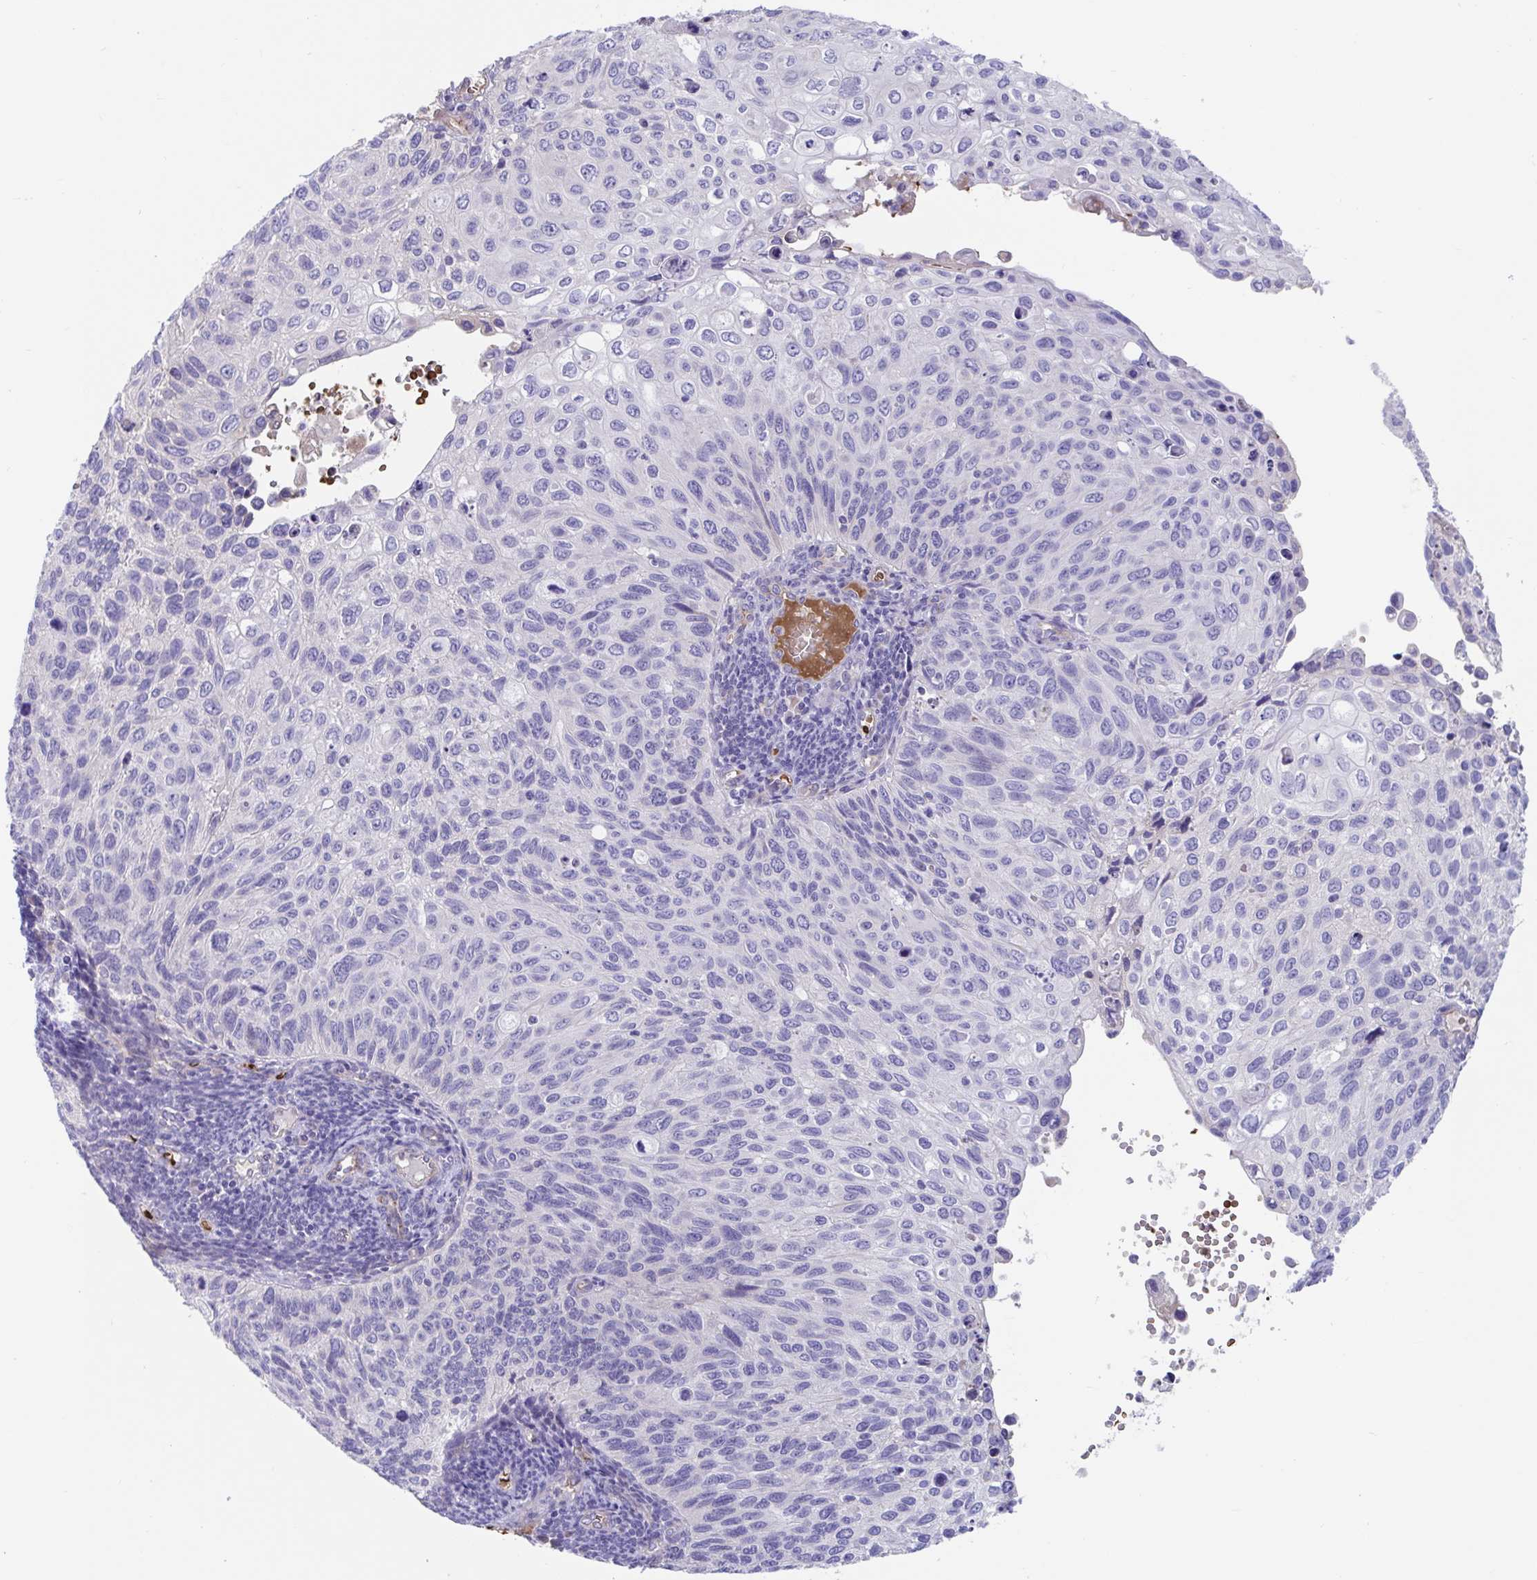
{"staining": {"intensity": "negative", "quantity": "none", "location": "none"}, "tissue": "cervical cancer", "cell_type": "Tumor cells", "image_type": "cancer", "snomed": [{"axis": "morphology", "description": "Squamous cell carcinoma, NOS"}, {"axis": "topography", "description": "Cervix"}], "caption": "A histopathology image of human squamous cell carcinoma (cervical) is negative for staining in tumor cells. (Brightfield microscopy of DAB (3,3'-diaminobenzidine) immunohistochemistry (IHC) at high magnification).", "gene": "TTC30B", "patient": {"sex": "female", "age": 70}}